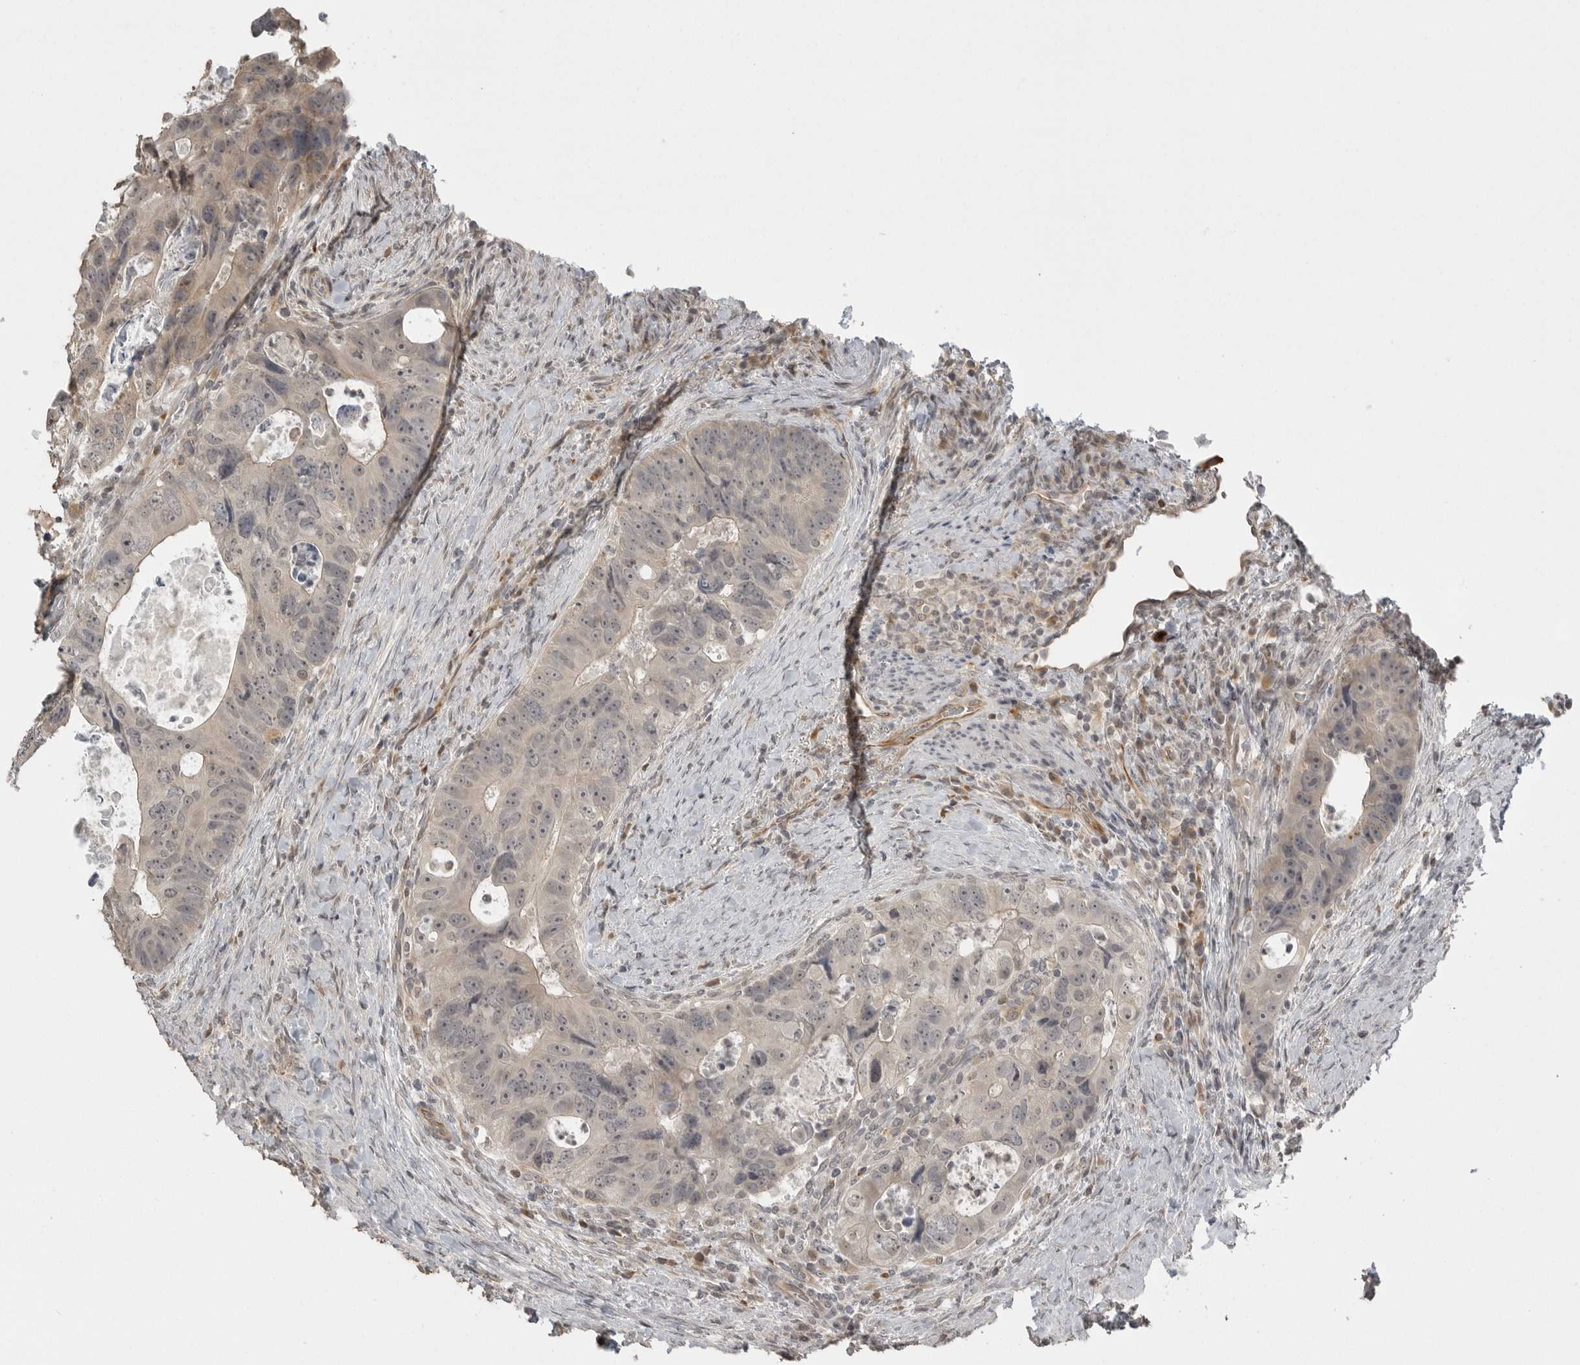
{"staining": {"intensity": "weak", "quantity": "<25%", "location": "cytoplasmic/membranous"}, "tissue": "colorectal cancer", "cell_type": "Tumor cells", "image_type": "cancer", "snomed": [{"axis": "morphology", "description": "Adenocarcinoma, NOS"}, {"axis": "topography", "description": "Rectum"}], "caption": "Tumor cells are negative for brown protein staining in adenocarcinoma (colorectal).", "gene": "SMG8", "patient": {"sex": "male", "age": 59}}